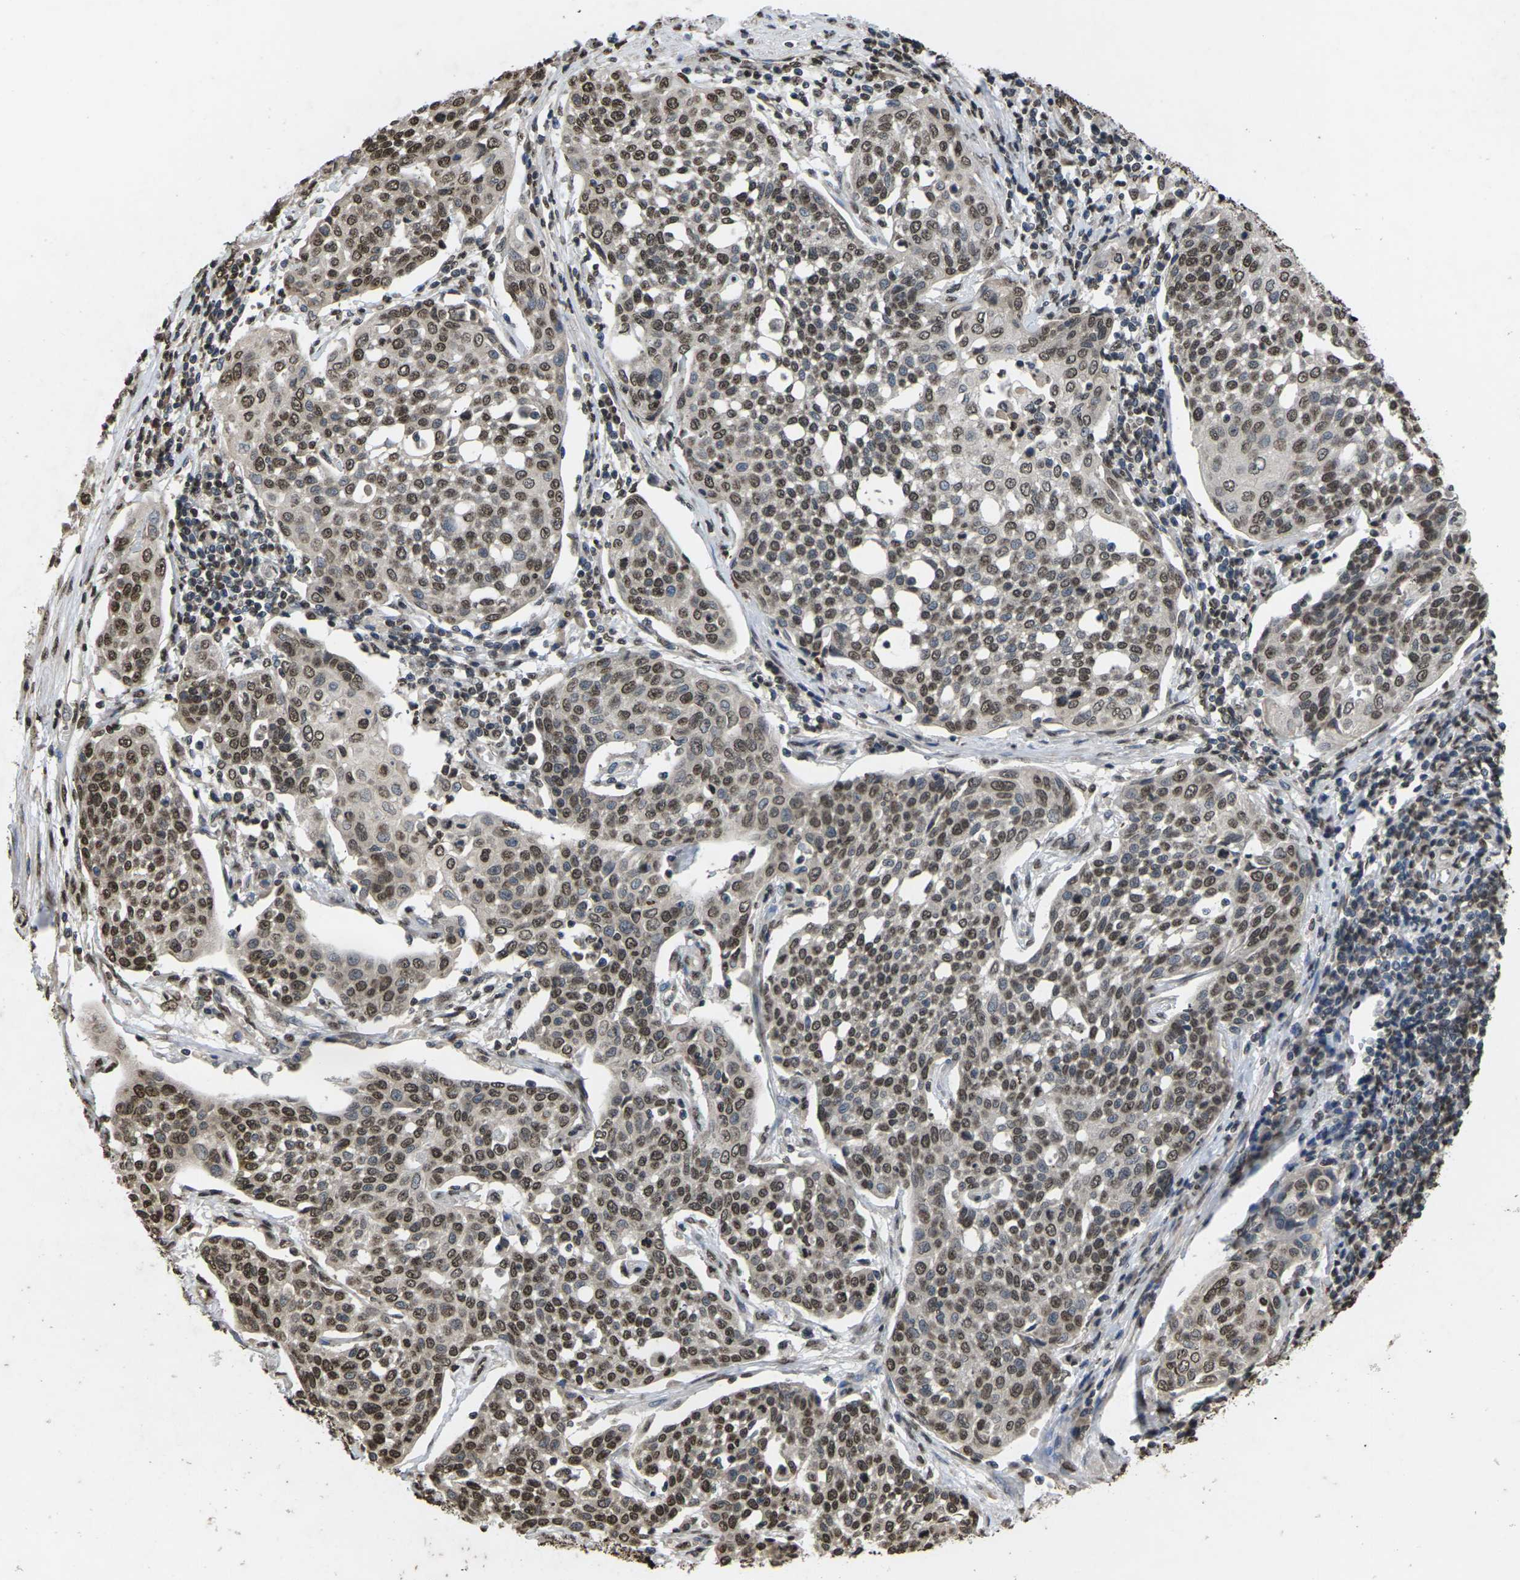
{"staining": {"intensity": "moderate", "quantity": ">75%", "location": "nuclear"}, "tissue": "cervical cancer", "cell_type": "Tumor cells", "image_type": "cancer", "snomed": [{"axis": "morphology", "description": "Squamous cell carcinoma, NOS"}, {"axis": "topography", "description": "Cervix"}], "caption": "Brown immunohistochemical staining in human cervical cancer displays moderate nuclear positivity in approximately >75% of tumor cells.", "gene": "EMSY", "patient": {"sex": "female", "age": 34}}